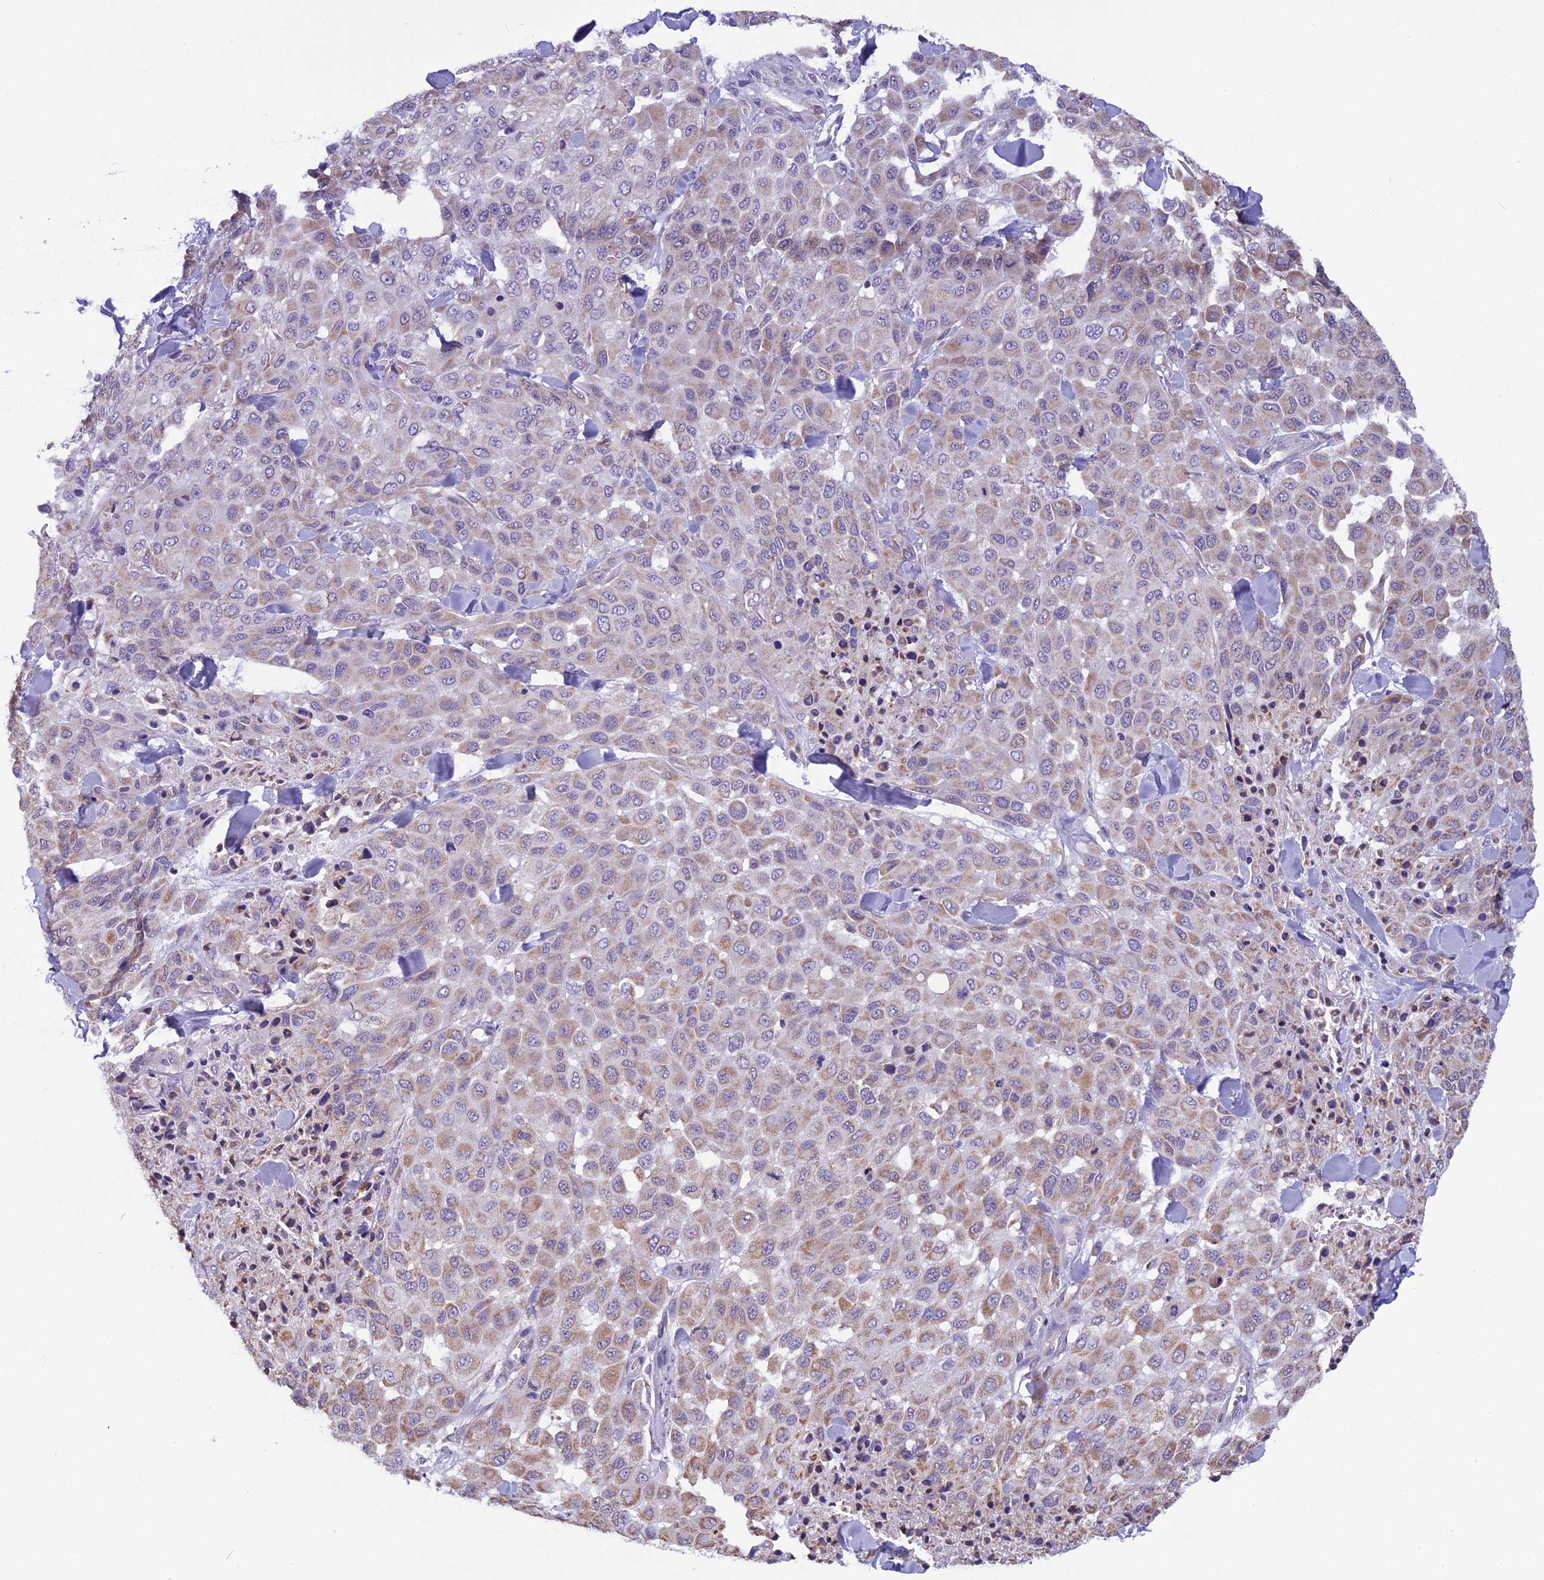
{"staining": {"intensity": "weak", "quantity": "25%-75%", "location": "cytoplasmic/membranous"}, "tissue": "melanoma", "cell_type": "Tumor cells", "image_type": "cancer", "snomed": [{"axis": "morphology", "description": "Malignant melanoma, Metastatic site"}, {"axis": "topography", "description": "Skin"}], "caption": "Malignant melanoma (metastatic site) stained for a protein (brown) displays weak cytoplasmic/membranous positive staining in about 25%-75% of tumor cells.", "gene": "ZNF317", "patient": {"sex": "female", "age": 81}}